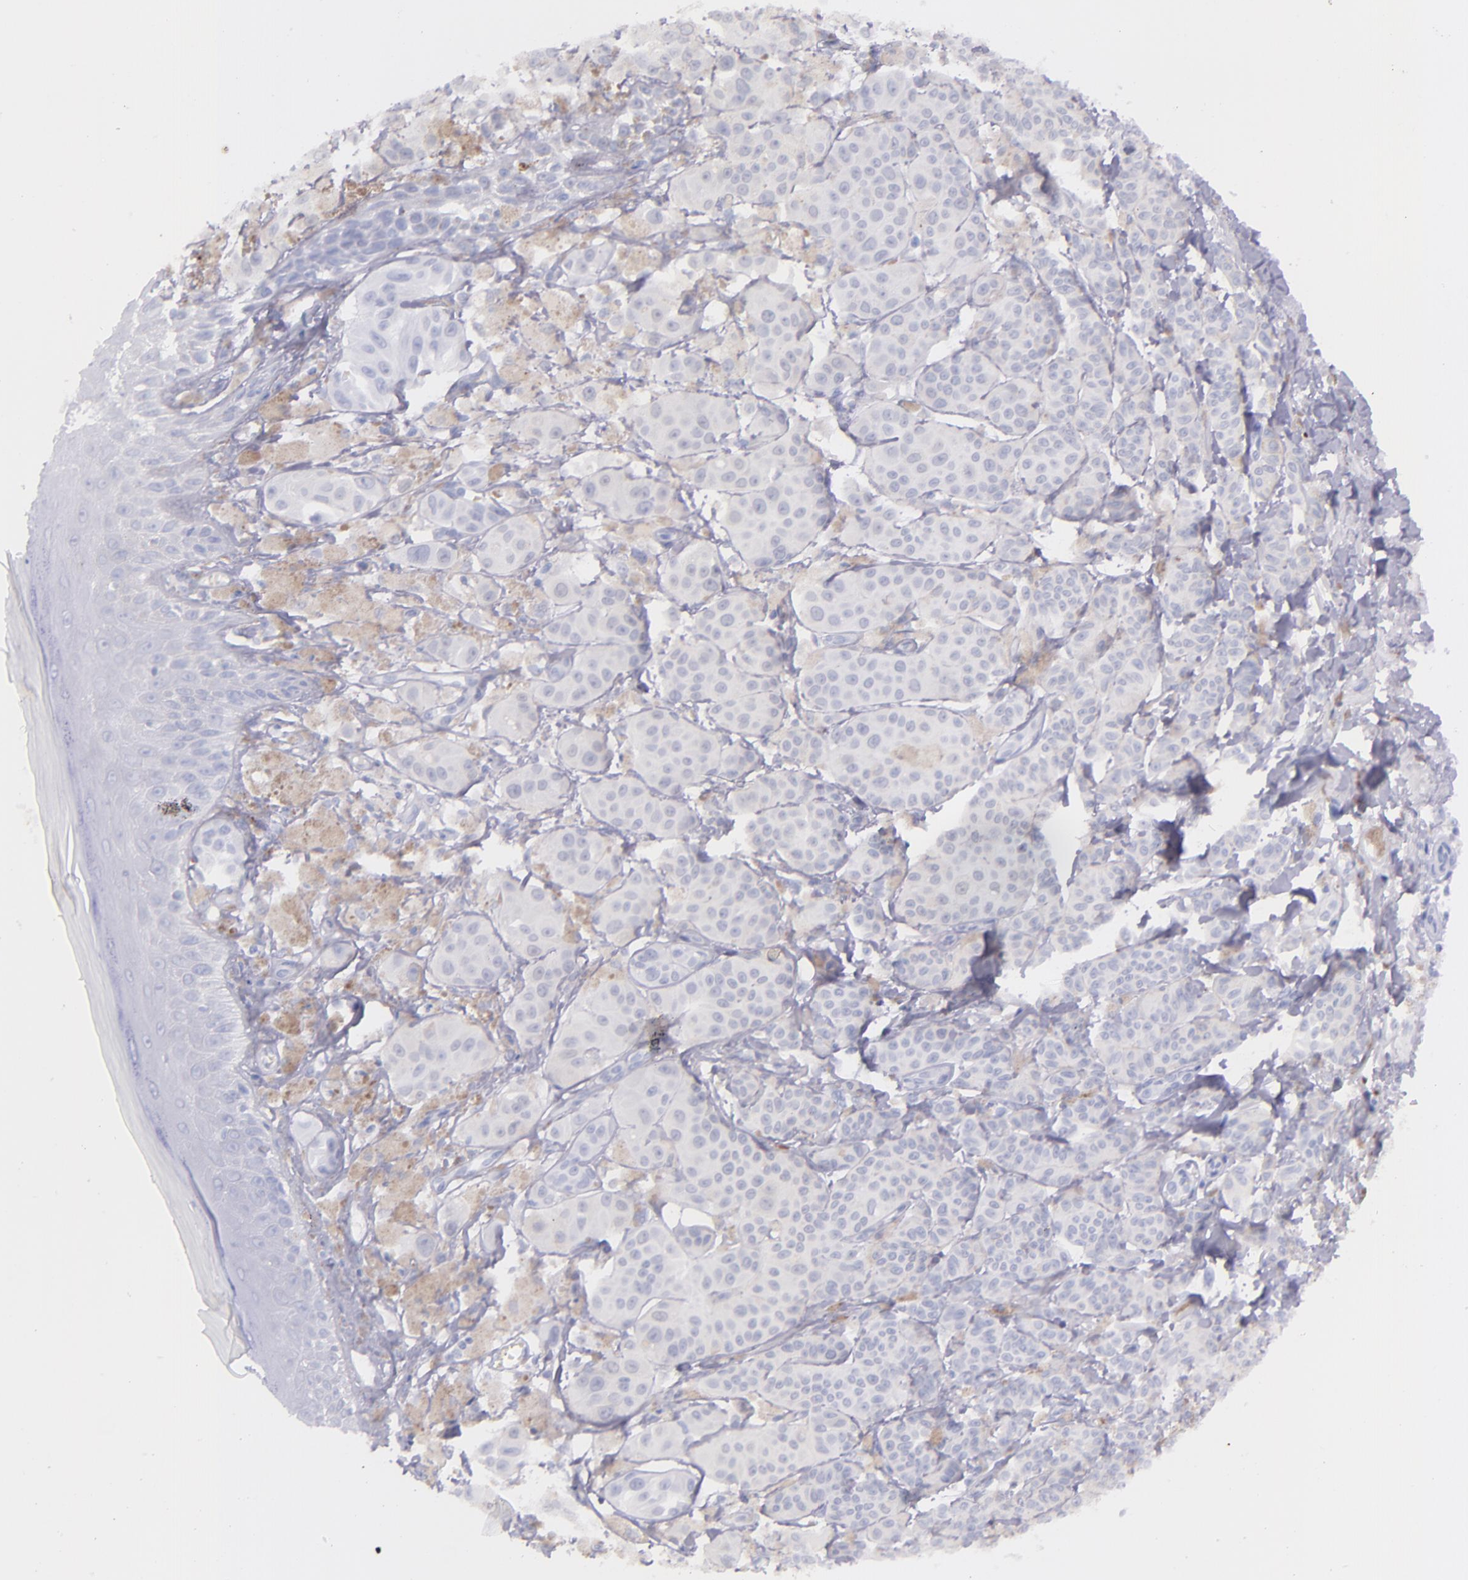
{"staining": {"intensity": "negative", "quantity": "none", "location": "none"}, "tissue": "melanoma", "cell_type": "Tumor cells", "image_type": "cancer", "snomed": [{"axis": "morphology", "description": "Malignant melanoma, NOS"}, {"axis": "topography", "description": "Skin"}], "caption": "Tumor cells are negative for brown protein staining in malignant melanoma.", "gene": "SFTPA2", "patient": {"sex": "male", "age": 76}}